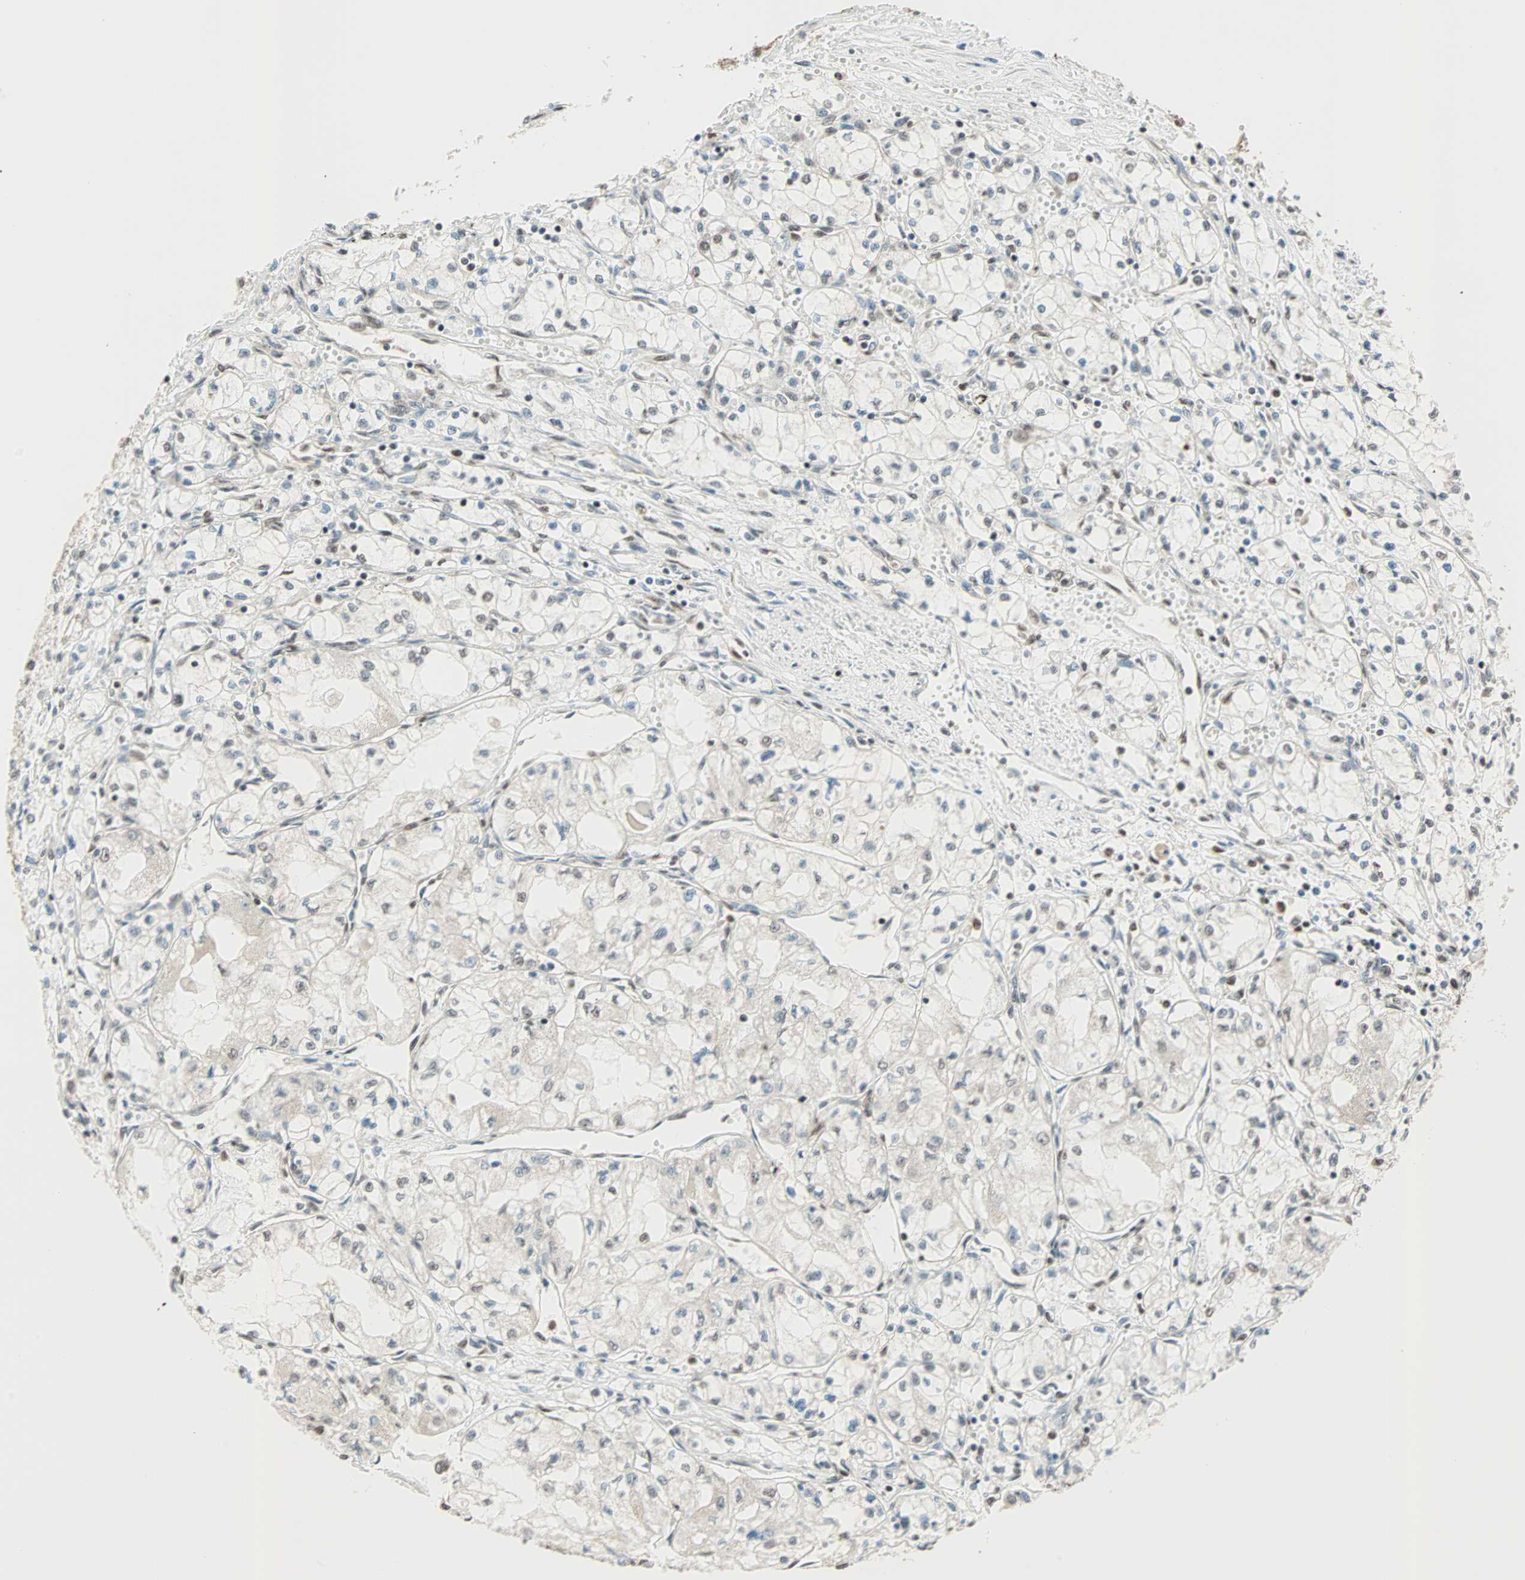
{"staining": {"intensity": "negative", "quantity": "none", "location": "none"}, "tissue": "renal cancer", "cell_type": "Tumor cells", "image_type": "cancer", "snomed": [{"axis": "morphology", "description": "Normal tissue, NOS"}, {"axis": "morphology", "description": "Adenocarcinoma, NOS"}, {"axis": "topography", "description": "Kidney"}], "caption": "Immunohistochemistry photomicrograph of renal adenocarcinoma stained for a protein (brown), which reveals no staining in tumor cells.", "gene": "DAZAP1", "patient": {"sex": "male", "age": 59}}